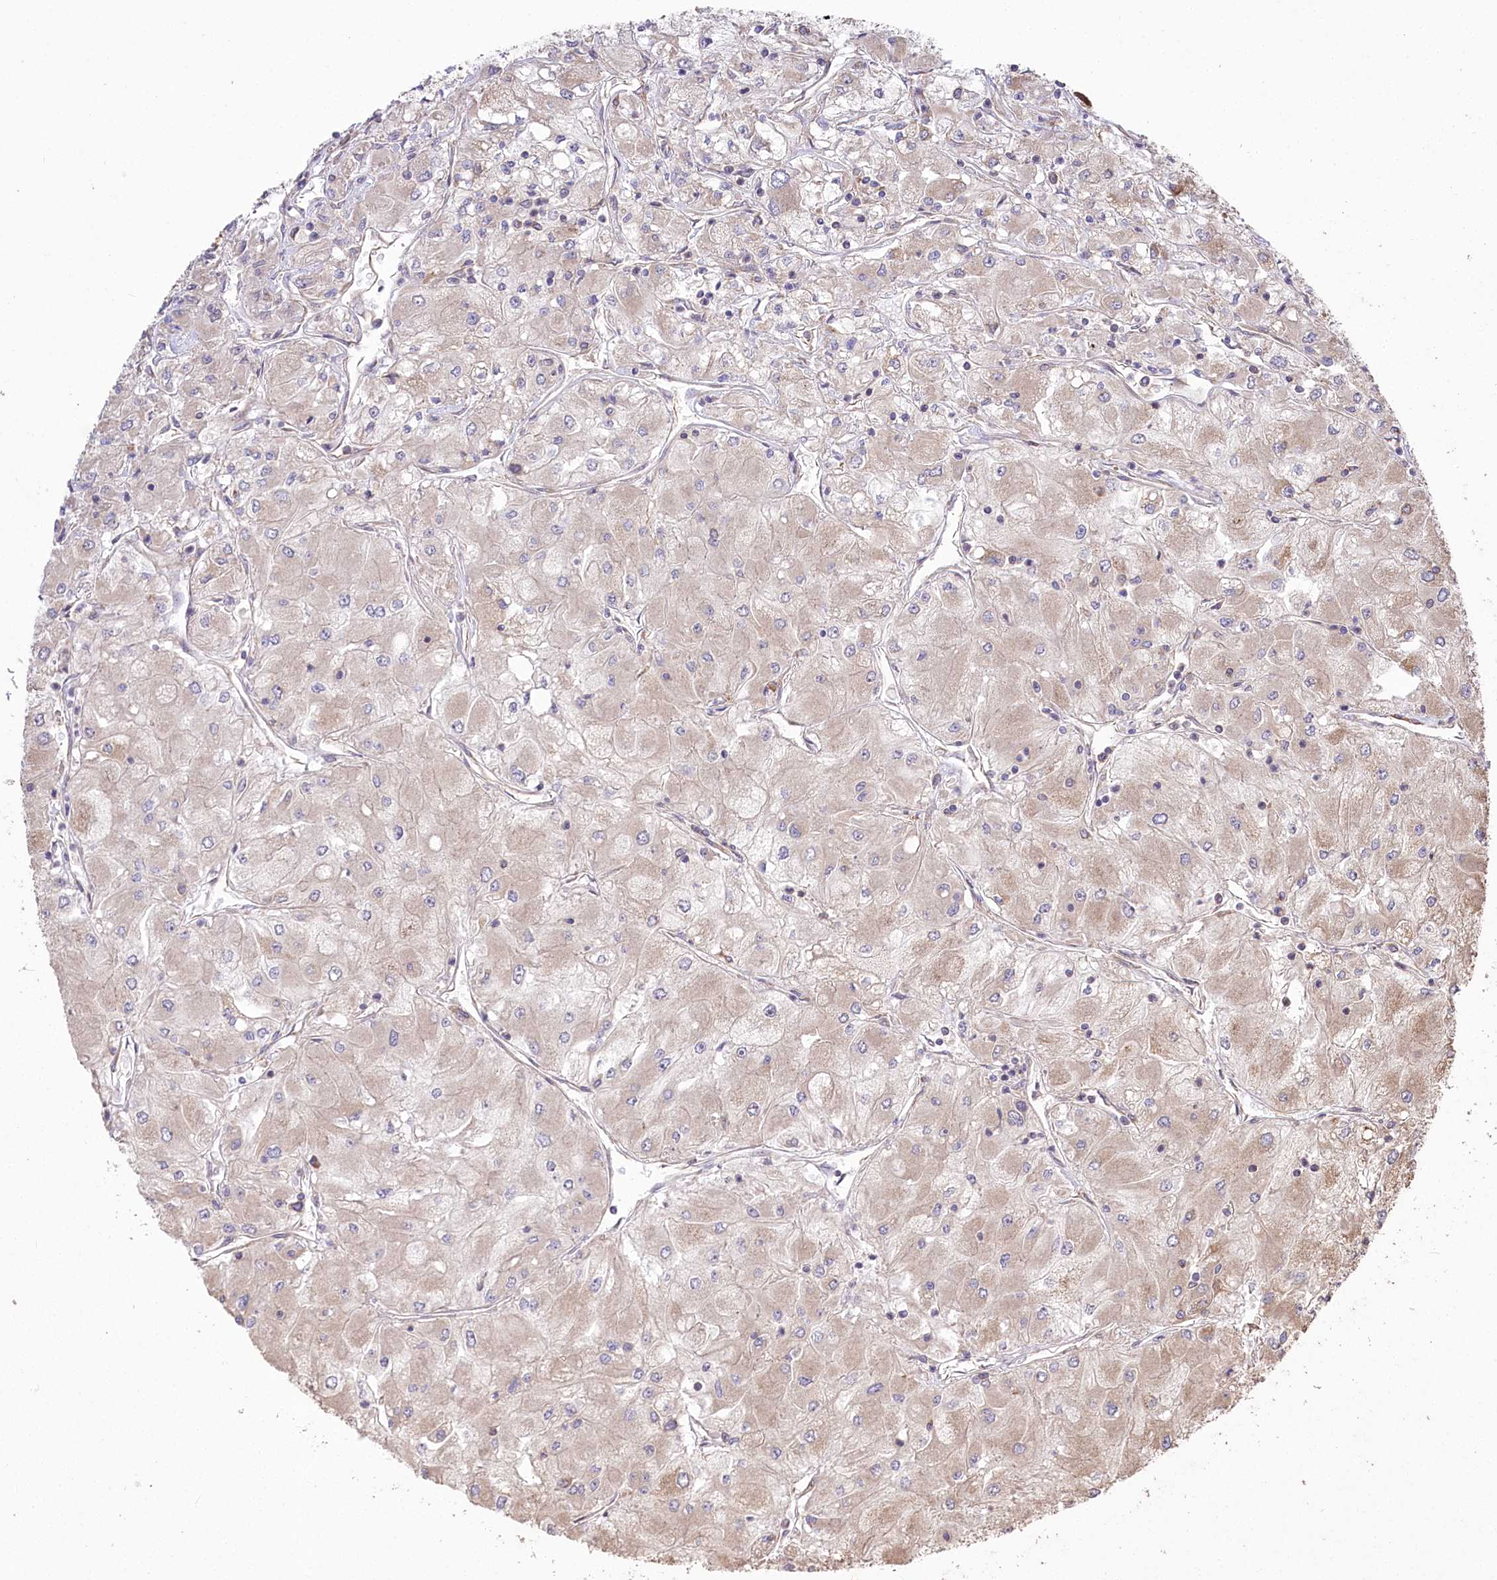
{"staining": {"intensity": "weak", "quantity": "<25%", "location": "cytoplasmic/membranous"}, "tissue": "renal cancer", "cell_type": "Tumor cells", "image_type": "cancer", "snomed": [{"axis": "morphology", "description": "Adenocarcinoma, NOS"}, {"axis": "topography", "description": "Kidney"}], "caption": "IHC of human renal cancer (adenocarcinoma) exhibits no staining in tumor cells.", "gene": "PRSS53", "patient": {"sex": "male", "age": 80}}